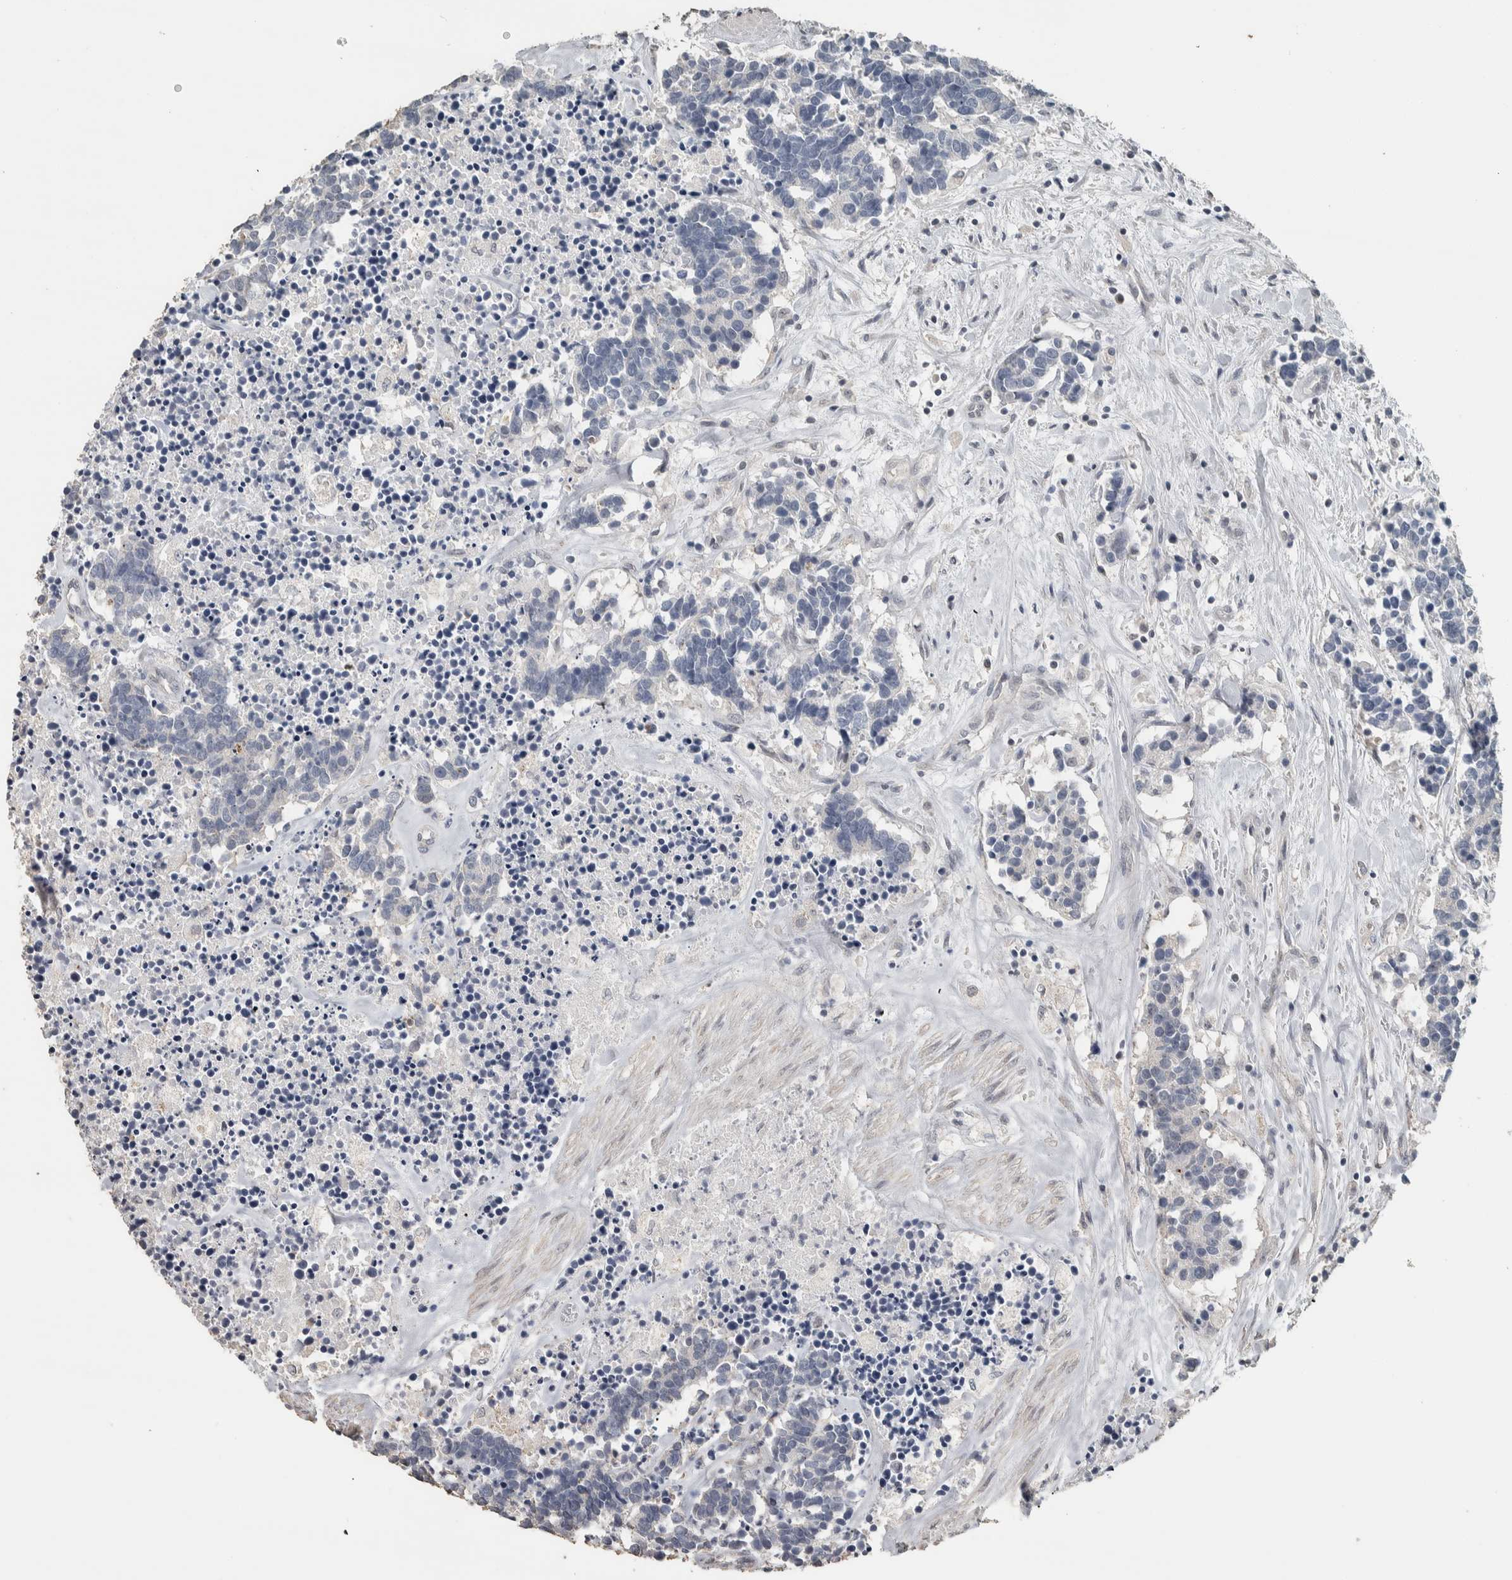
{"staining": {"intensity": "negative", "quantity": "none", "location": "none"}, "tissue": "carcinoid", "cell_type": "Tumor cells", "image_type": "cancer", "snomed": [{"axis": "morphology", "description": "Carcinoma, NOS"}, {"axis": "morphology", "description": "Carcinoid, malignant, NOS"}, {"axis": "topography", "description": "Urinary bladder"}], "caption": "High power microscopy image of an immunohistochemistry photomicrograph of carcinoid, revealing no significant expression in tumor cells.", "gene": "NECAB1", "patient": {"sex": "male", "age": 57}}